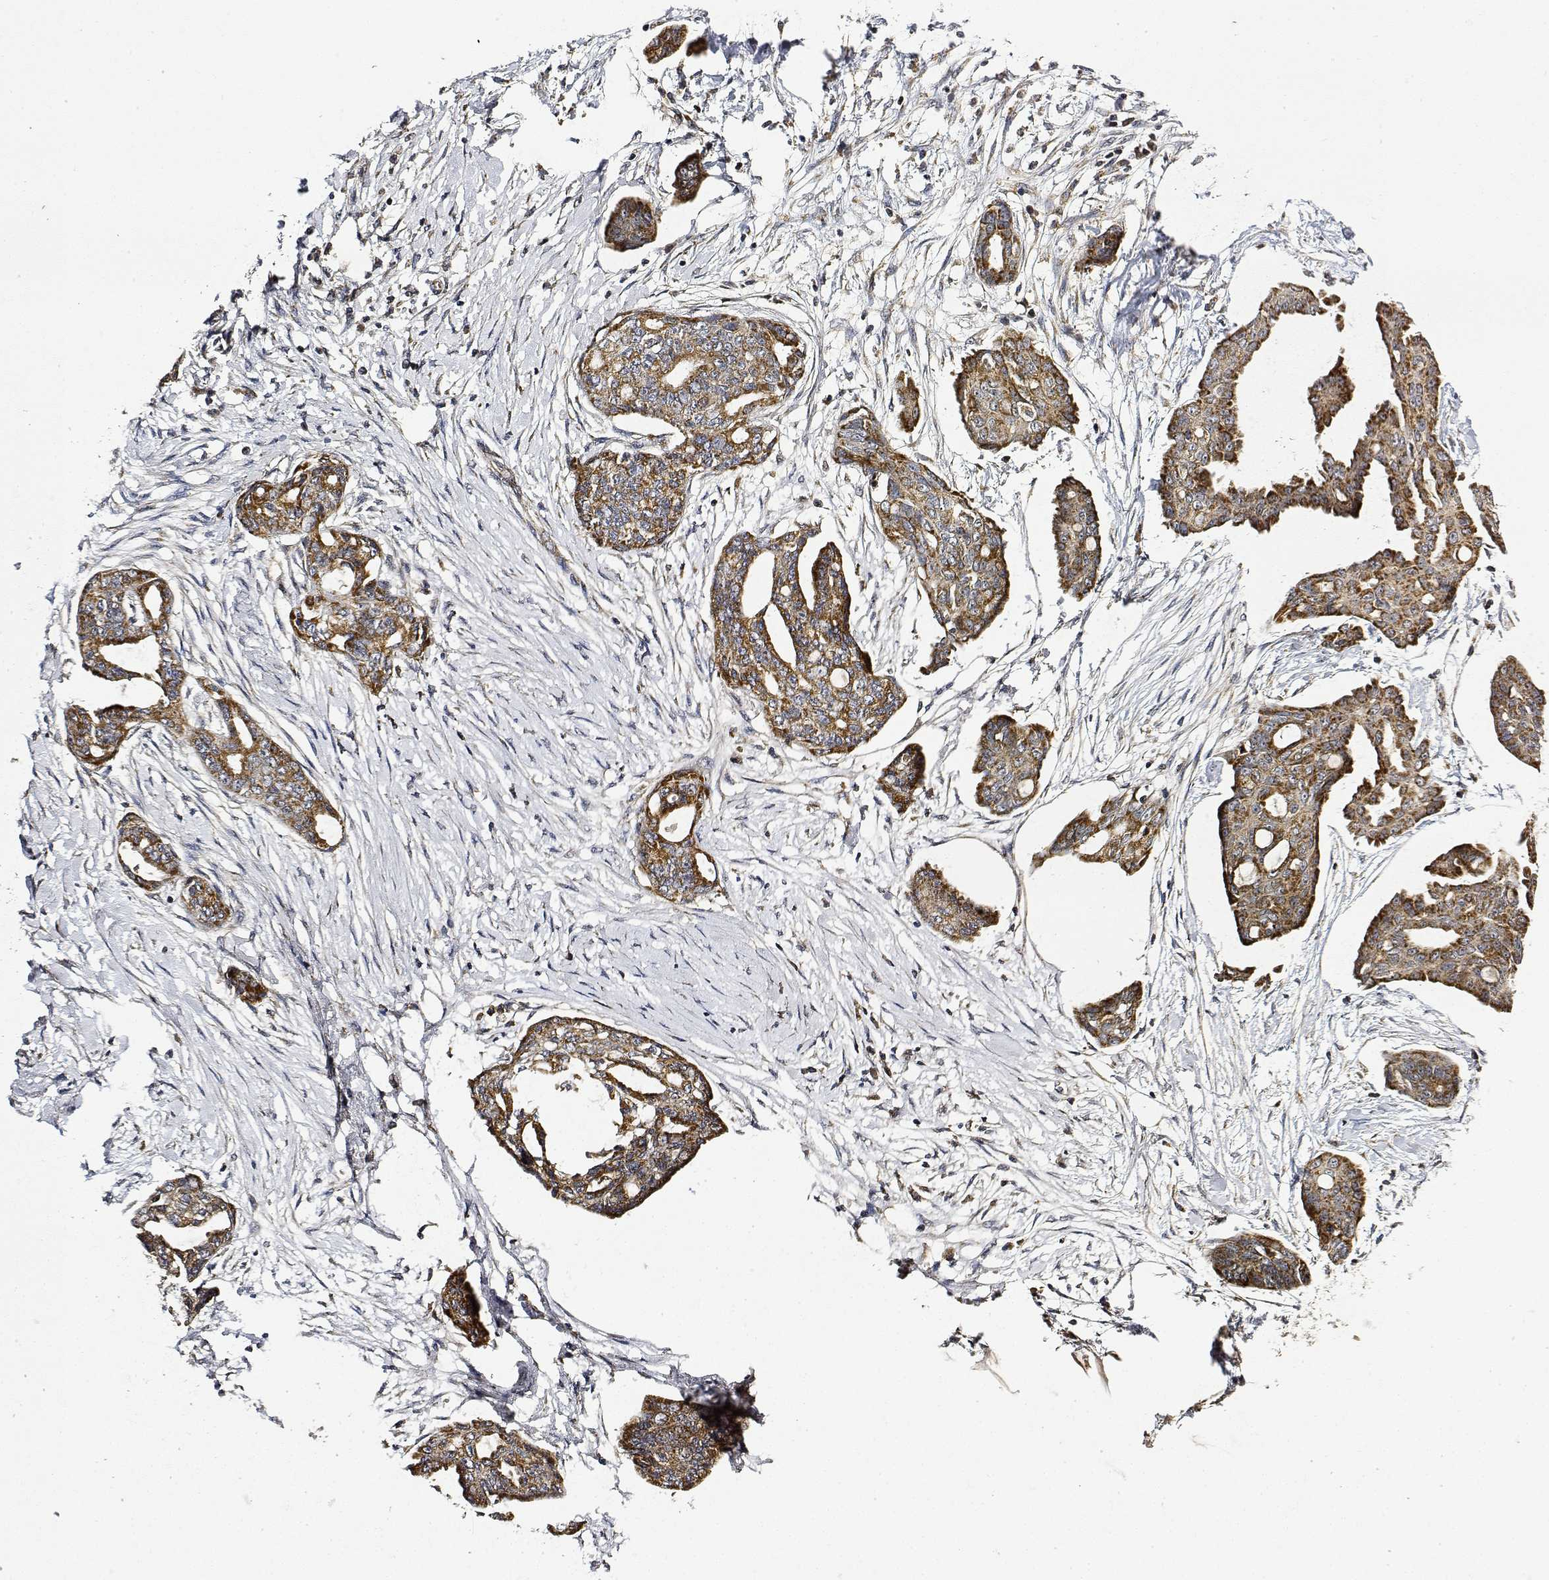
{"staining": {"intensity": "moderate", "quantity": ">75%", "location": "cytoplasmic/membranous"}, "tissue": "ovarian cancer", "cell_type": "Tumor cells", "image_type": "cancer", "snomed": [{"axis": "morphology", "description": "Cystadenocarcinoma, serous, NOS"}, {"axis": "topography", "description": "Ovary"}], "caption": "Human serous cystadenocarcinoma (ovarian) stained with a protein marker exhibits moderate staining in tumor cells.", "gene": "GADD45GIP1", "patient": {"sex": "female", "age": 71}}